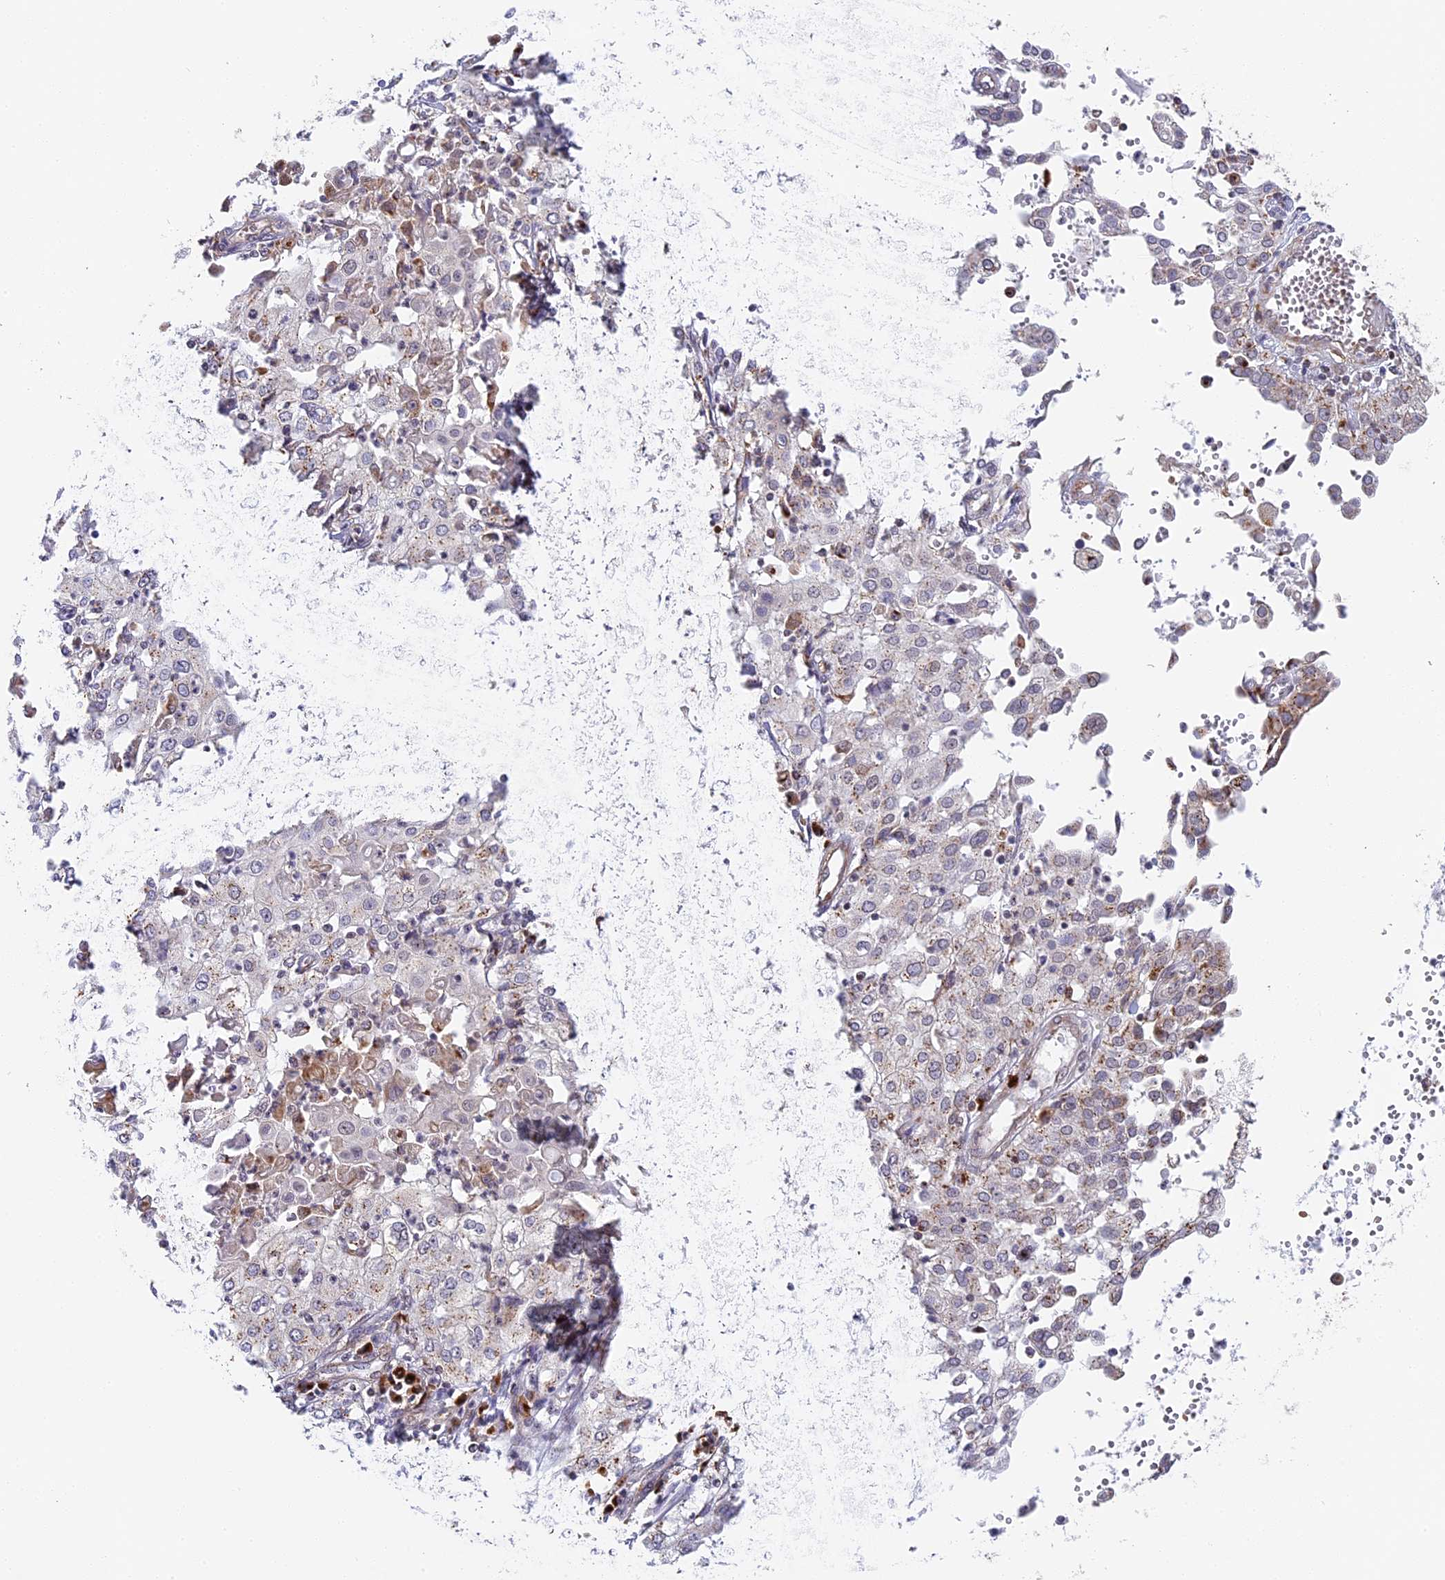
{"staining": {"intensity": "weak", "quantity": "25%-75%", "location": "cytoplasmic/membranous"}, "tissue": "cervical cancer", "cell_type": "Tumor cells", "image_type": "cancer", "snomed": [{"axis": "morphology", "description": "Squamous cell carcinoma, NOS"}, {"axis": "topography", "description": "Cervix"}], "caption": "Protein staining of squamous cell carcinoma (cervical) tissue demonstrates weak cytoplasmic/membranous staining in about 25%-75% of tumor cells.", "gene": "HEATR5B", "patient": {"sex": "female", "age": 39}}